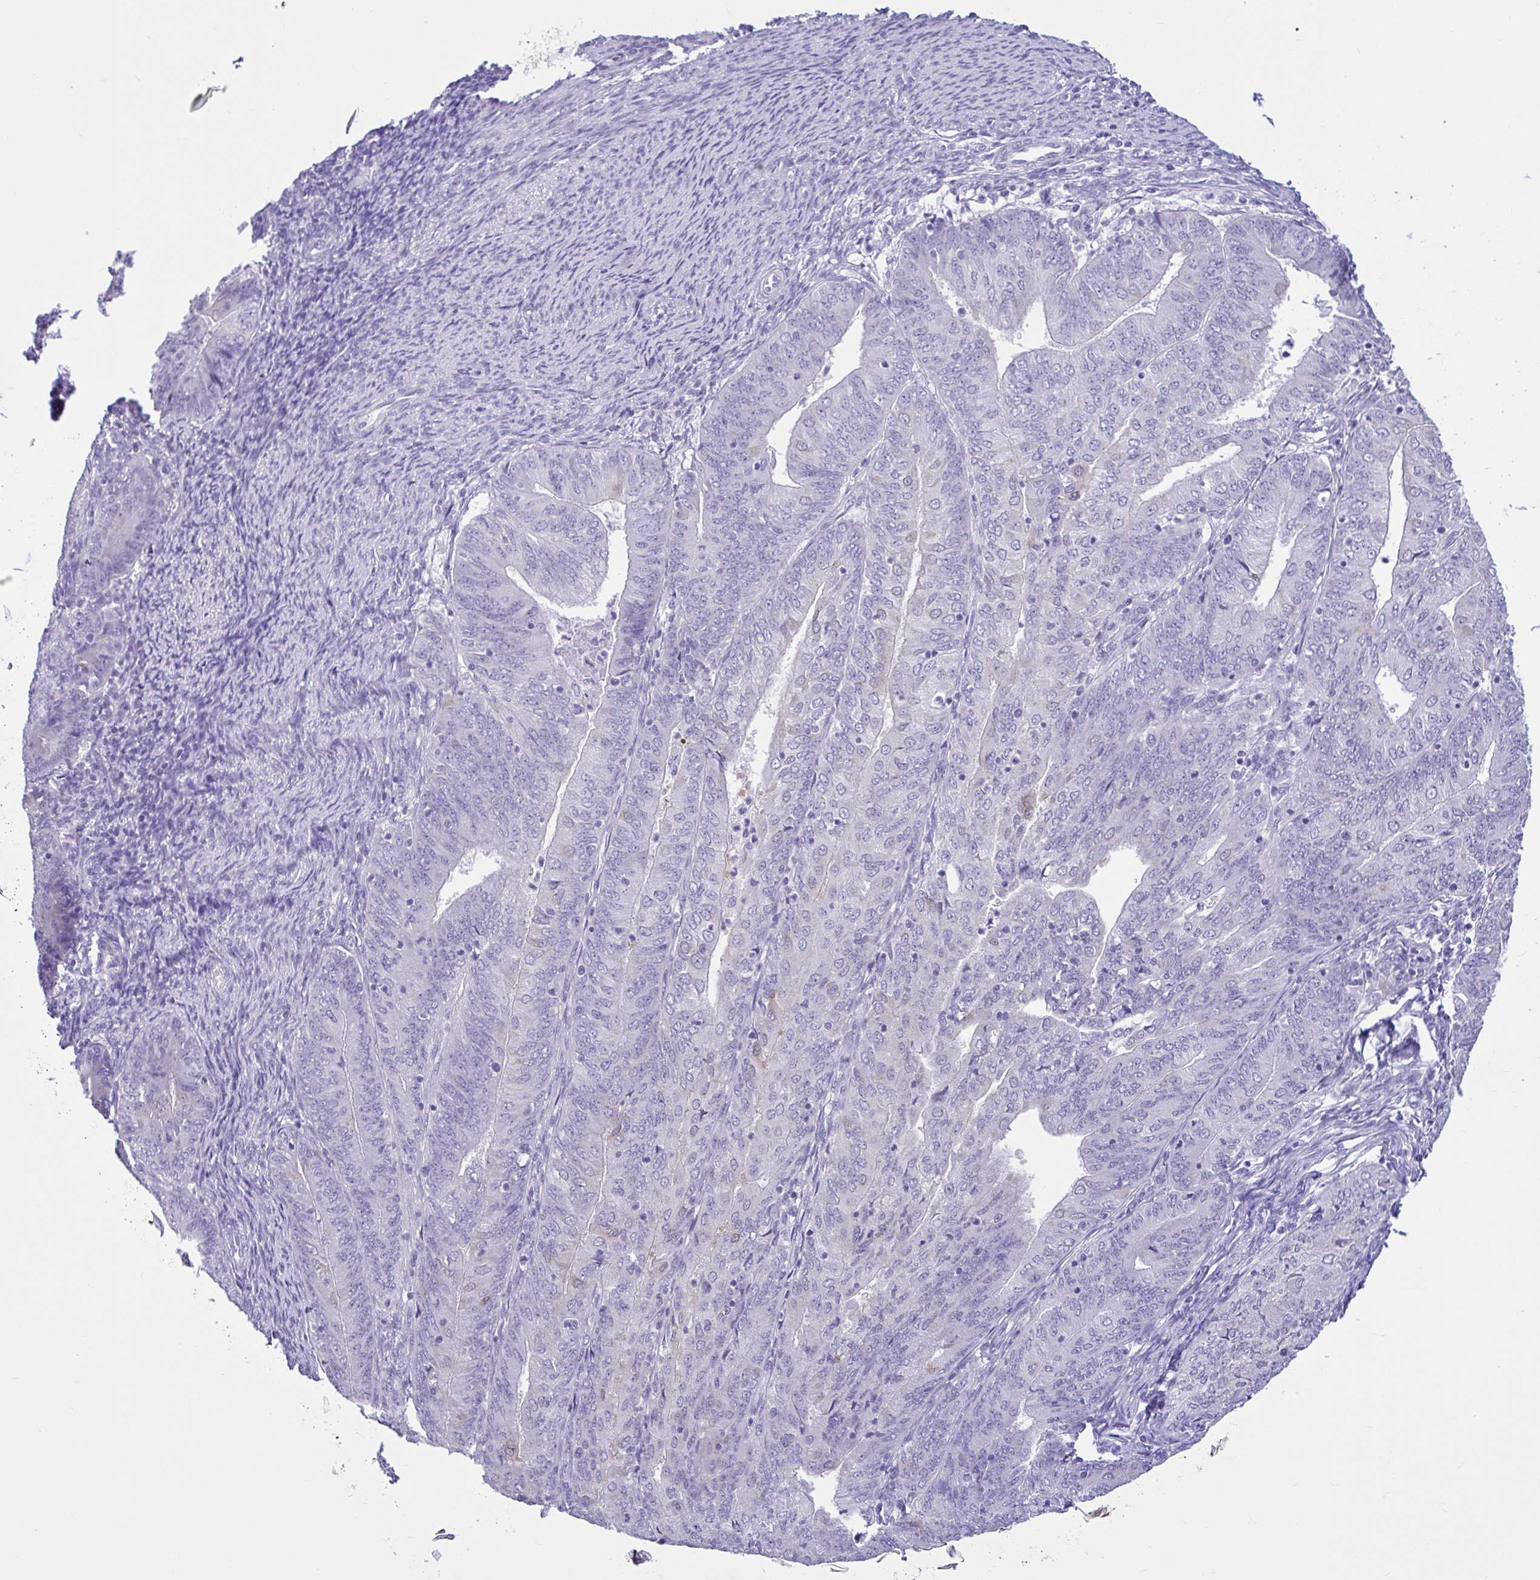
{"staining": {"intensity": "negative", "quantity": "none", "location": "none"}, "tissue": "endometrial cancer", "cell_type": "Tumor cells", "image_type": "cancer", "snomed": [{"axis": "morphology", "description": "Adenocarcinoma, NOS"}, {"axis": "topography", "description": "Endometrium"}], "caption": "High magnification brightfield microscopy of adenocarcinoma (endometrial) stained with DAB (brown) and counterstained with hematoxylin (blue): tumor cells show no significant expression.", "gene": "CYP19A1", "patient": {"sex": "female", "age": 57}}